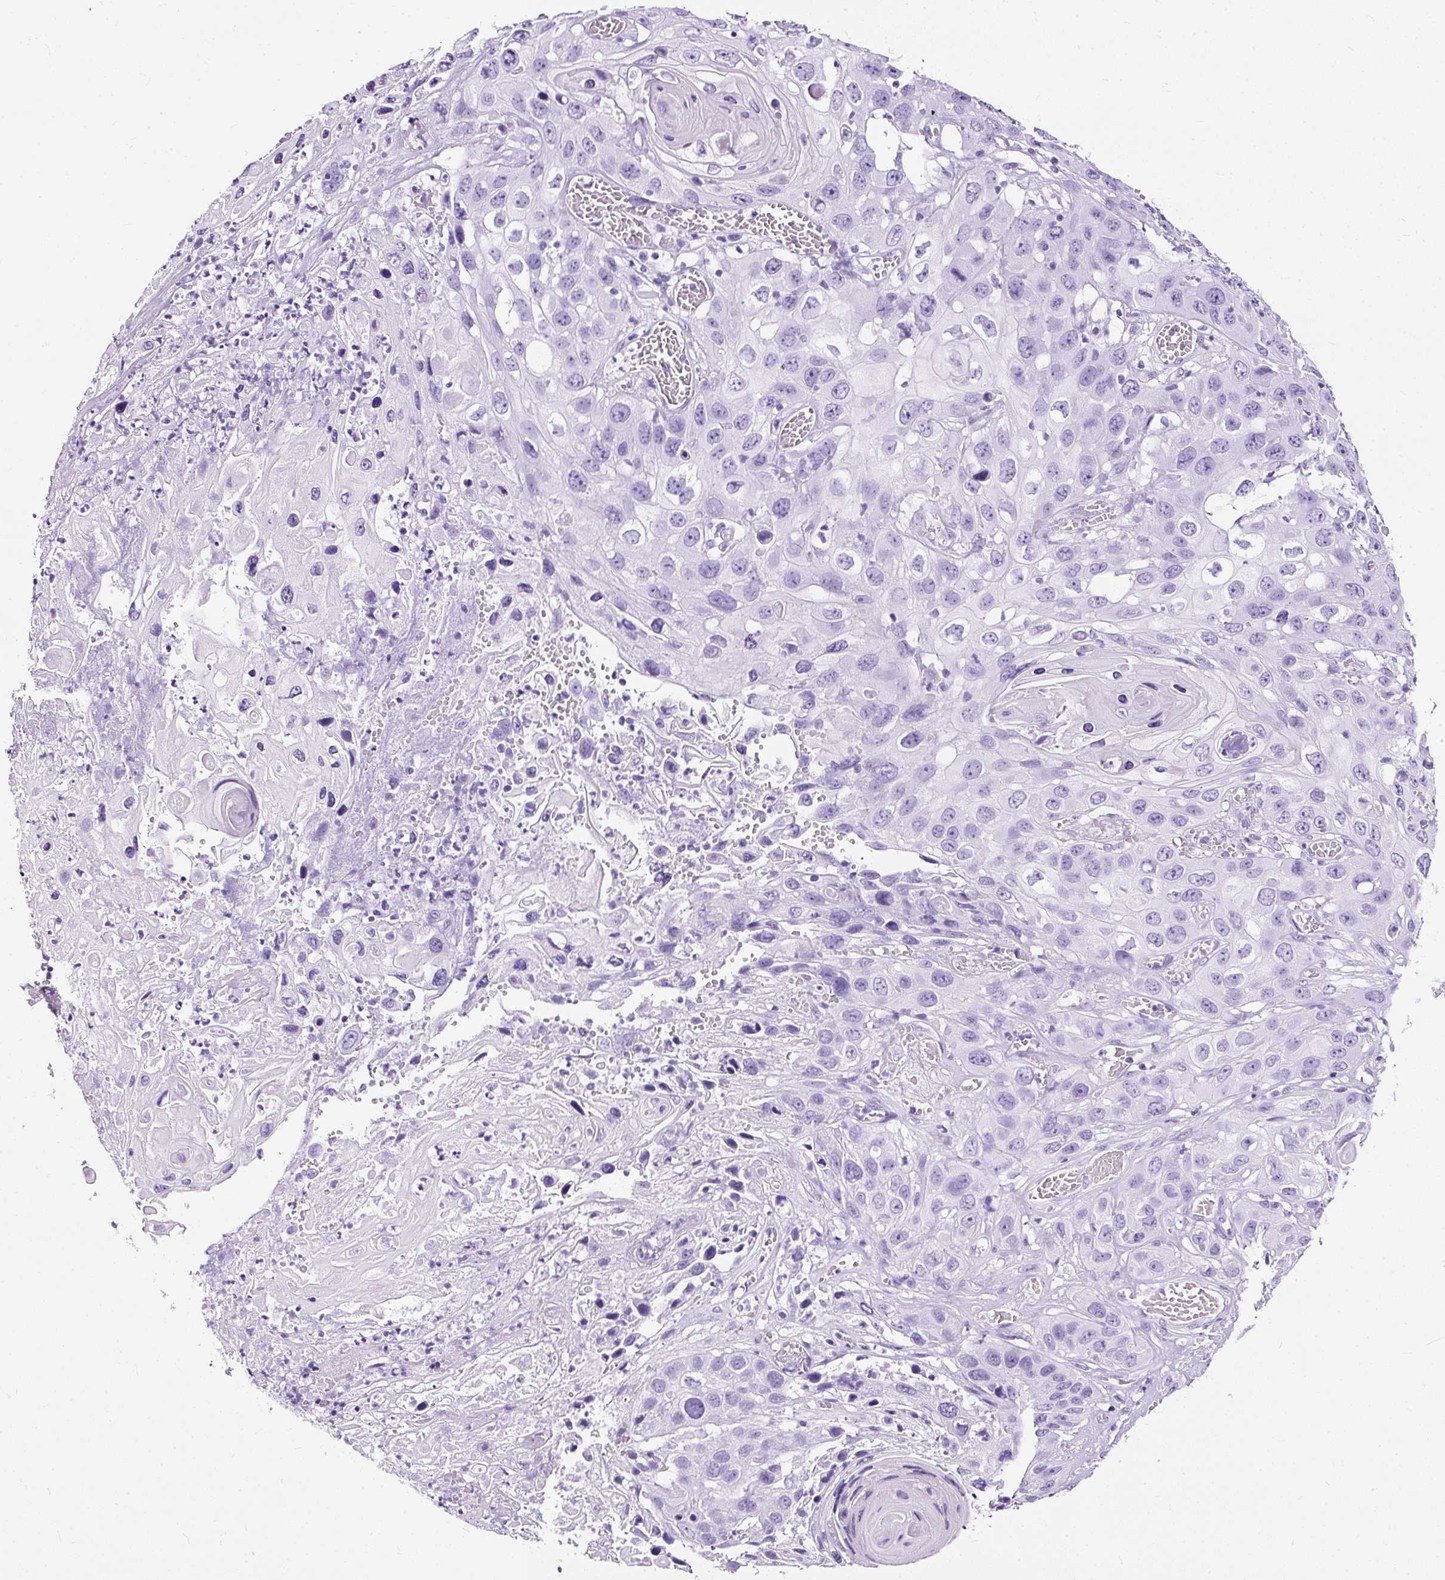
{"staining": {"intensity": "negative", "quantity": "none", "location": "none"}, "tissue": "skin cancer", "cell_type": "Tumor cells", "image_type": "cancer", "snomed": [{"axis": "morphology", "description": "Squamous cell carcinoma, NOS"}, {"axis": "topography", "description": "Skin"}], "caption": "IHC photomicrograph of human skin squamous cell carcinoma stained for a protein (brown), which displays no expression in tumor cells.", "gene": "NTS", "patient": {"sex": "male", "age": 55}}